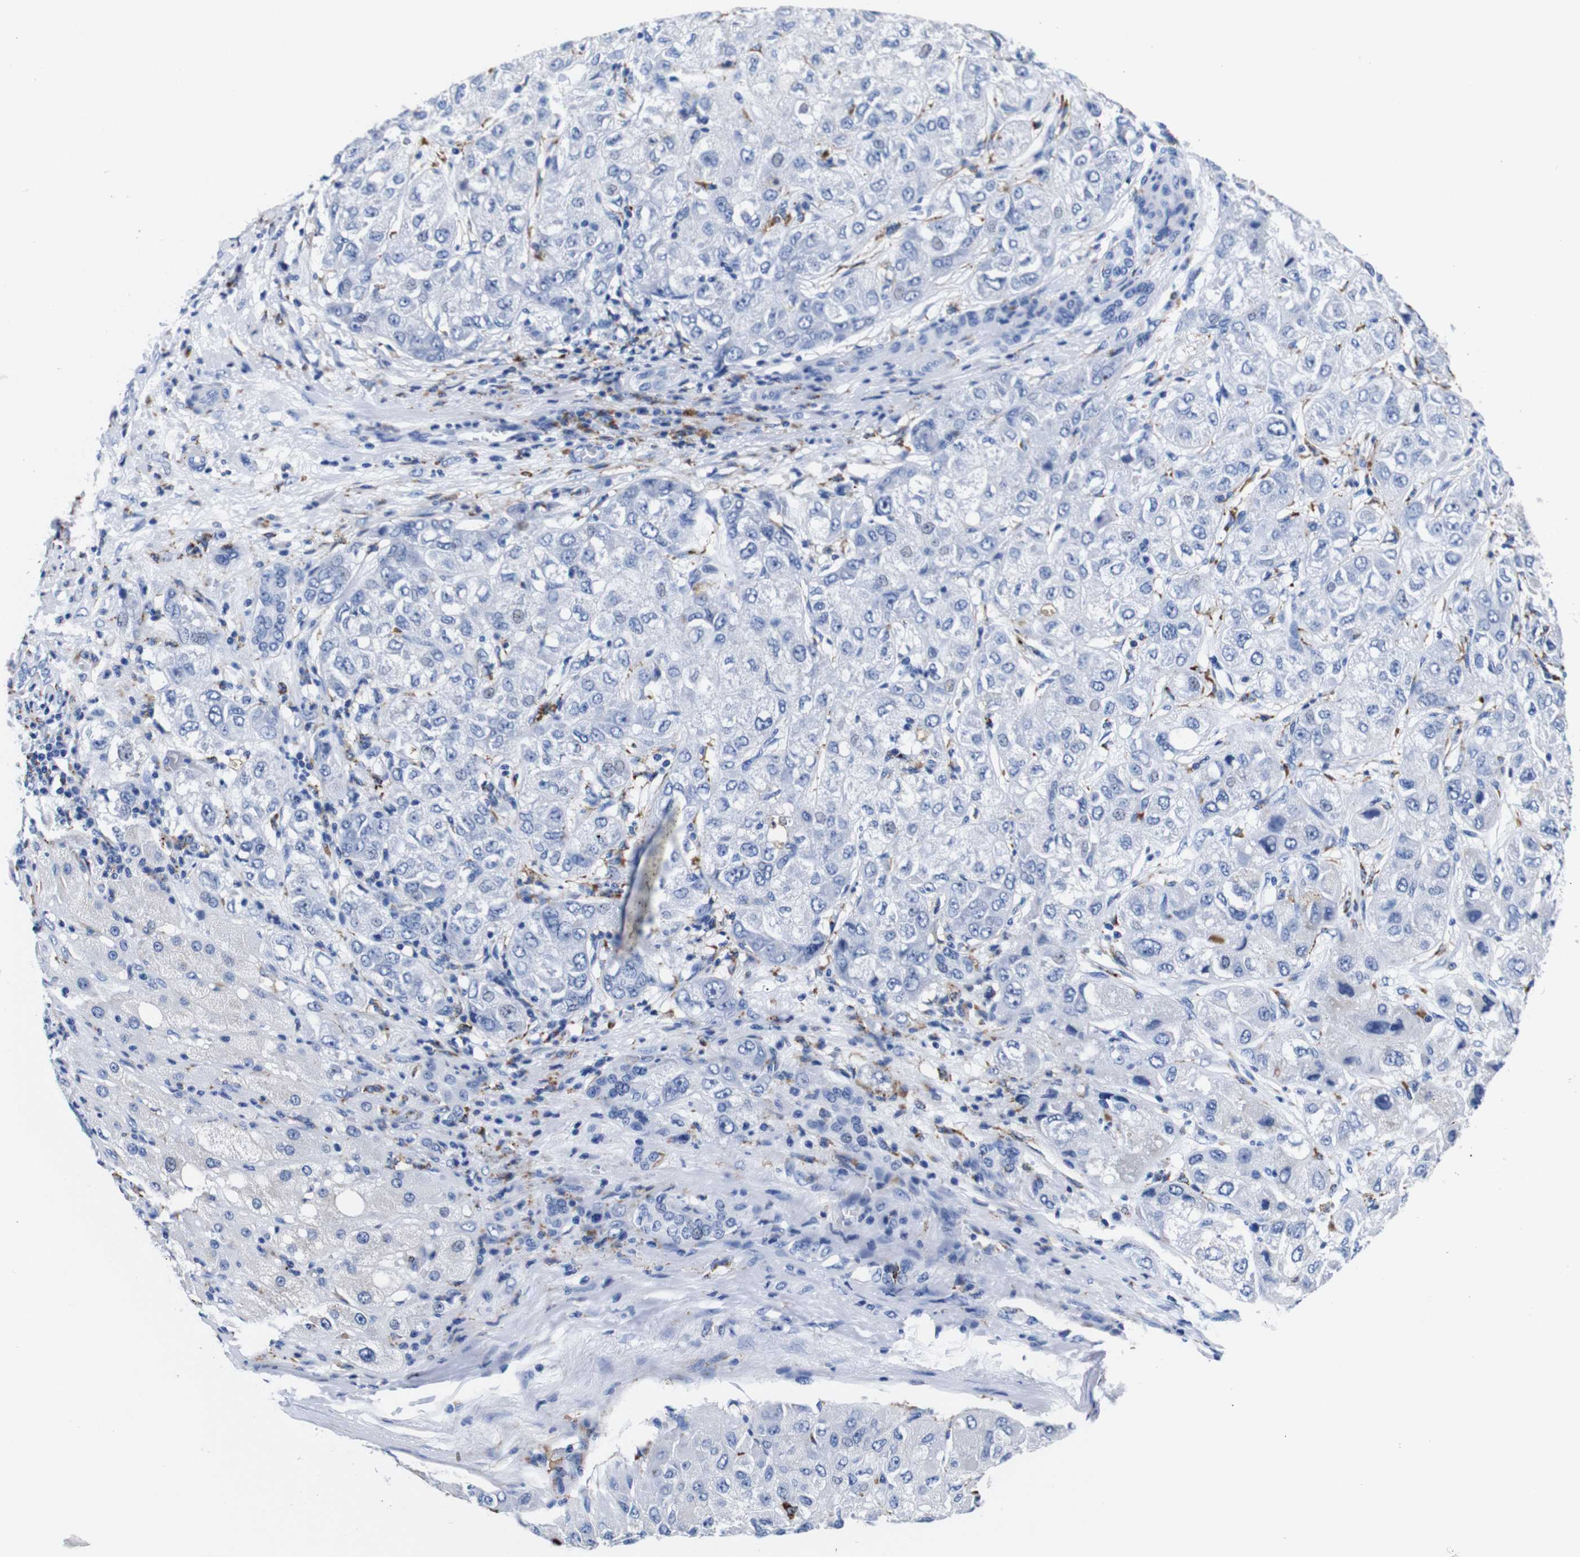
{"staining": {"intensity": "negative", "quantity": "none", "location": "none"}, "tissue": "liver cancer", "cell_type": "Tumor cells", "image_type": "cancer", "snomed": [{"axis": "morphology", "description": "Carcinoma, Hepatocellular, NOS"}, {"axis": "topography", "description": "Liver"}], "caption": "Tumor cells show no significant expression in liver cancer.", "gene": "HLA-DMB", "patient": {"sex": "male", "age": 80}}